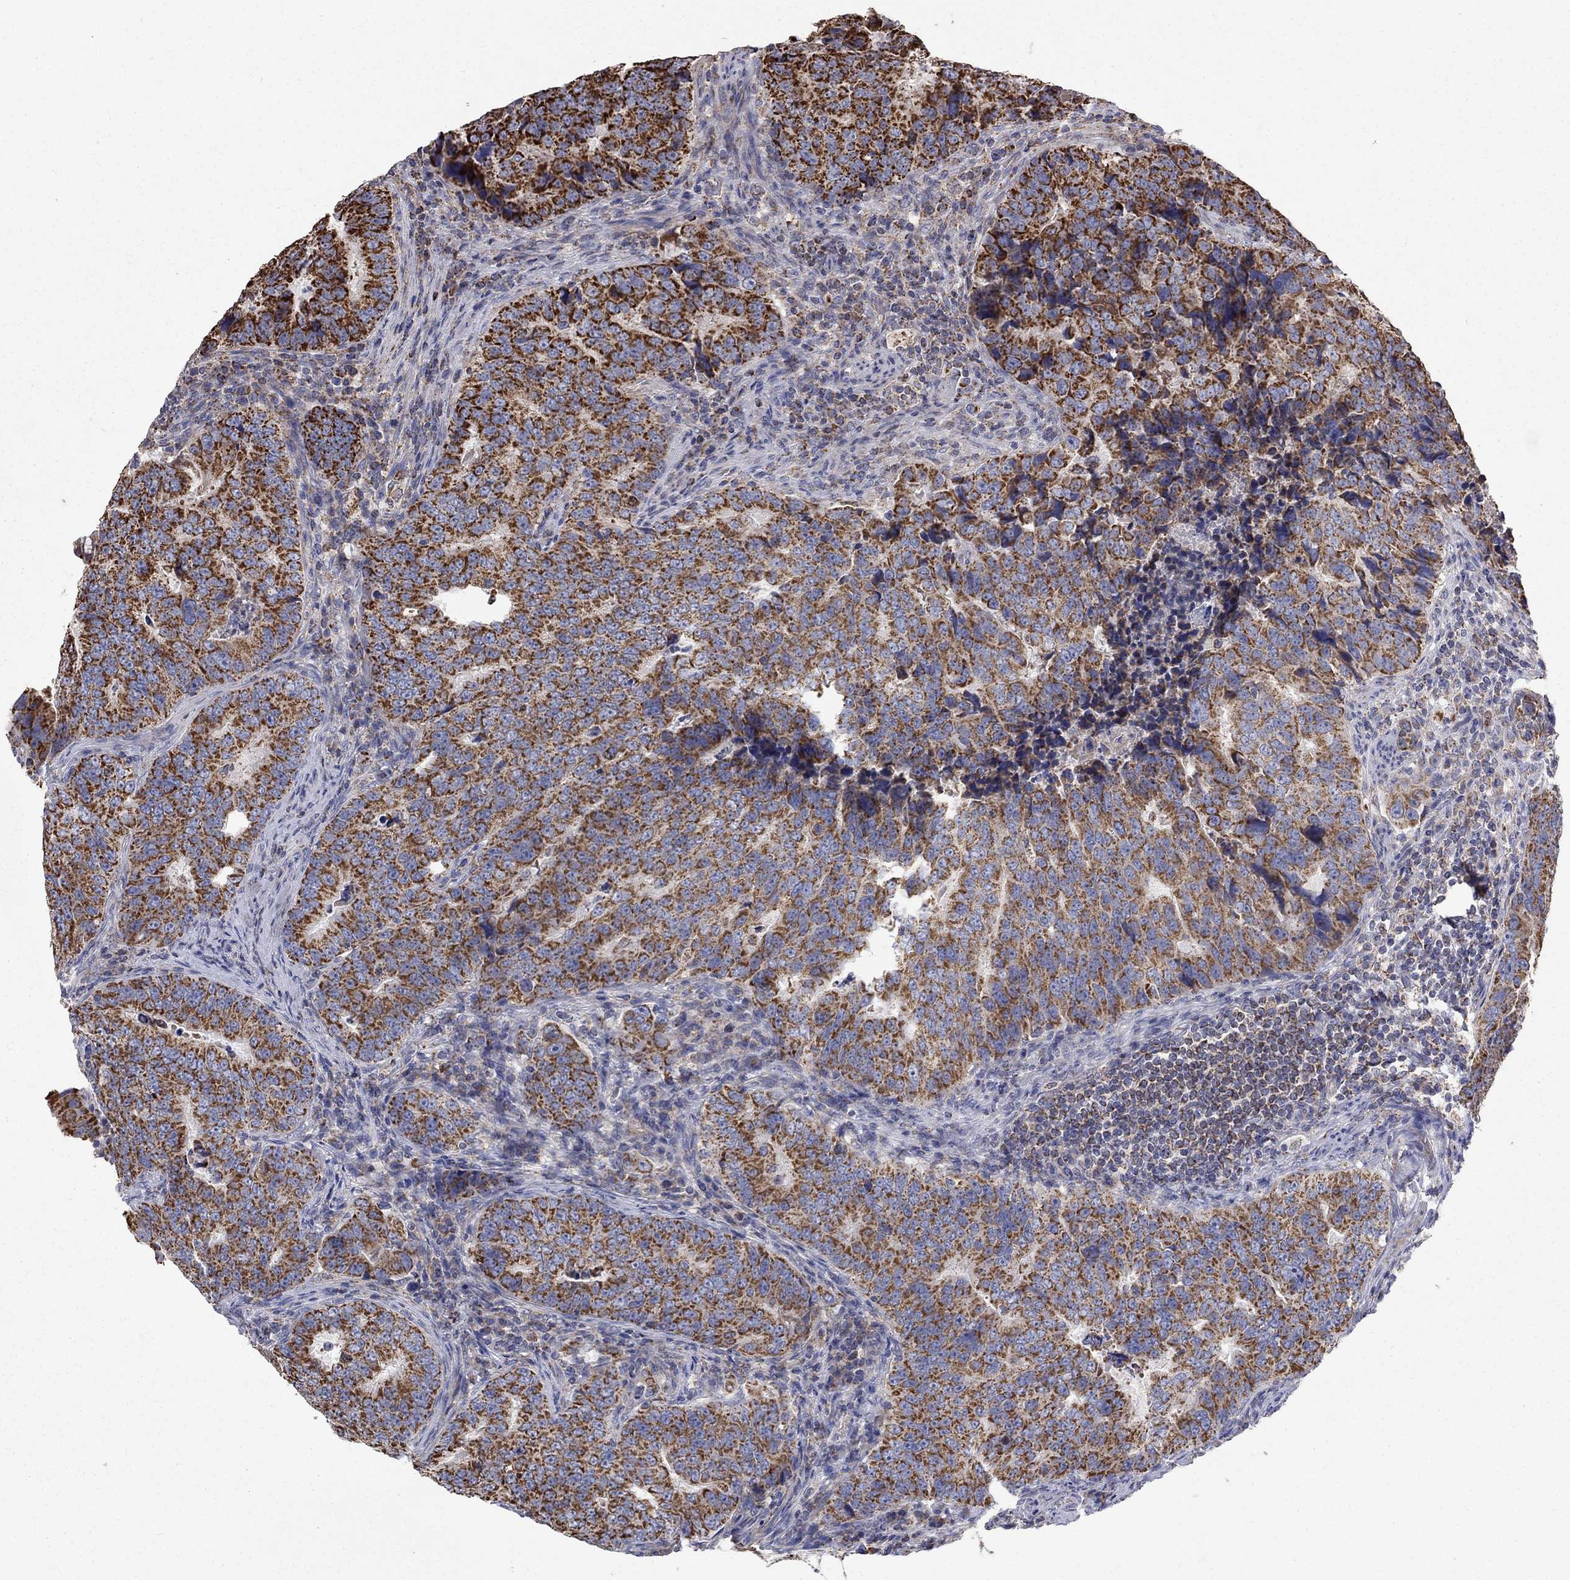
{"staining": {"intensity": "strong", "quantity": "25%-75%", "location": "cytoplasmic/membranous"}, "tissue": "colorectal cancer", "cell_type": "Tumor cells", "image_type": "cancer", "snomed": [{"axis": "morphology", "description": "Adenocarcinoma, NOS"}, {"axis": "topography", "description": "Colon"}], "caption": "A high amount of strong cytoplasmic/membranous staining is appreciated in about 25%-75% of tumor cells in colorectal cancer (adenocarcinoma) tissue.", "gene": "HPS5", "patient": {"sex": "female", "age": 72}}